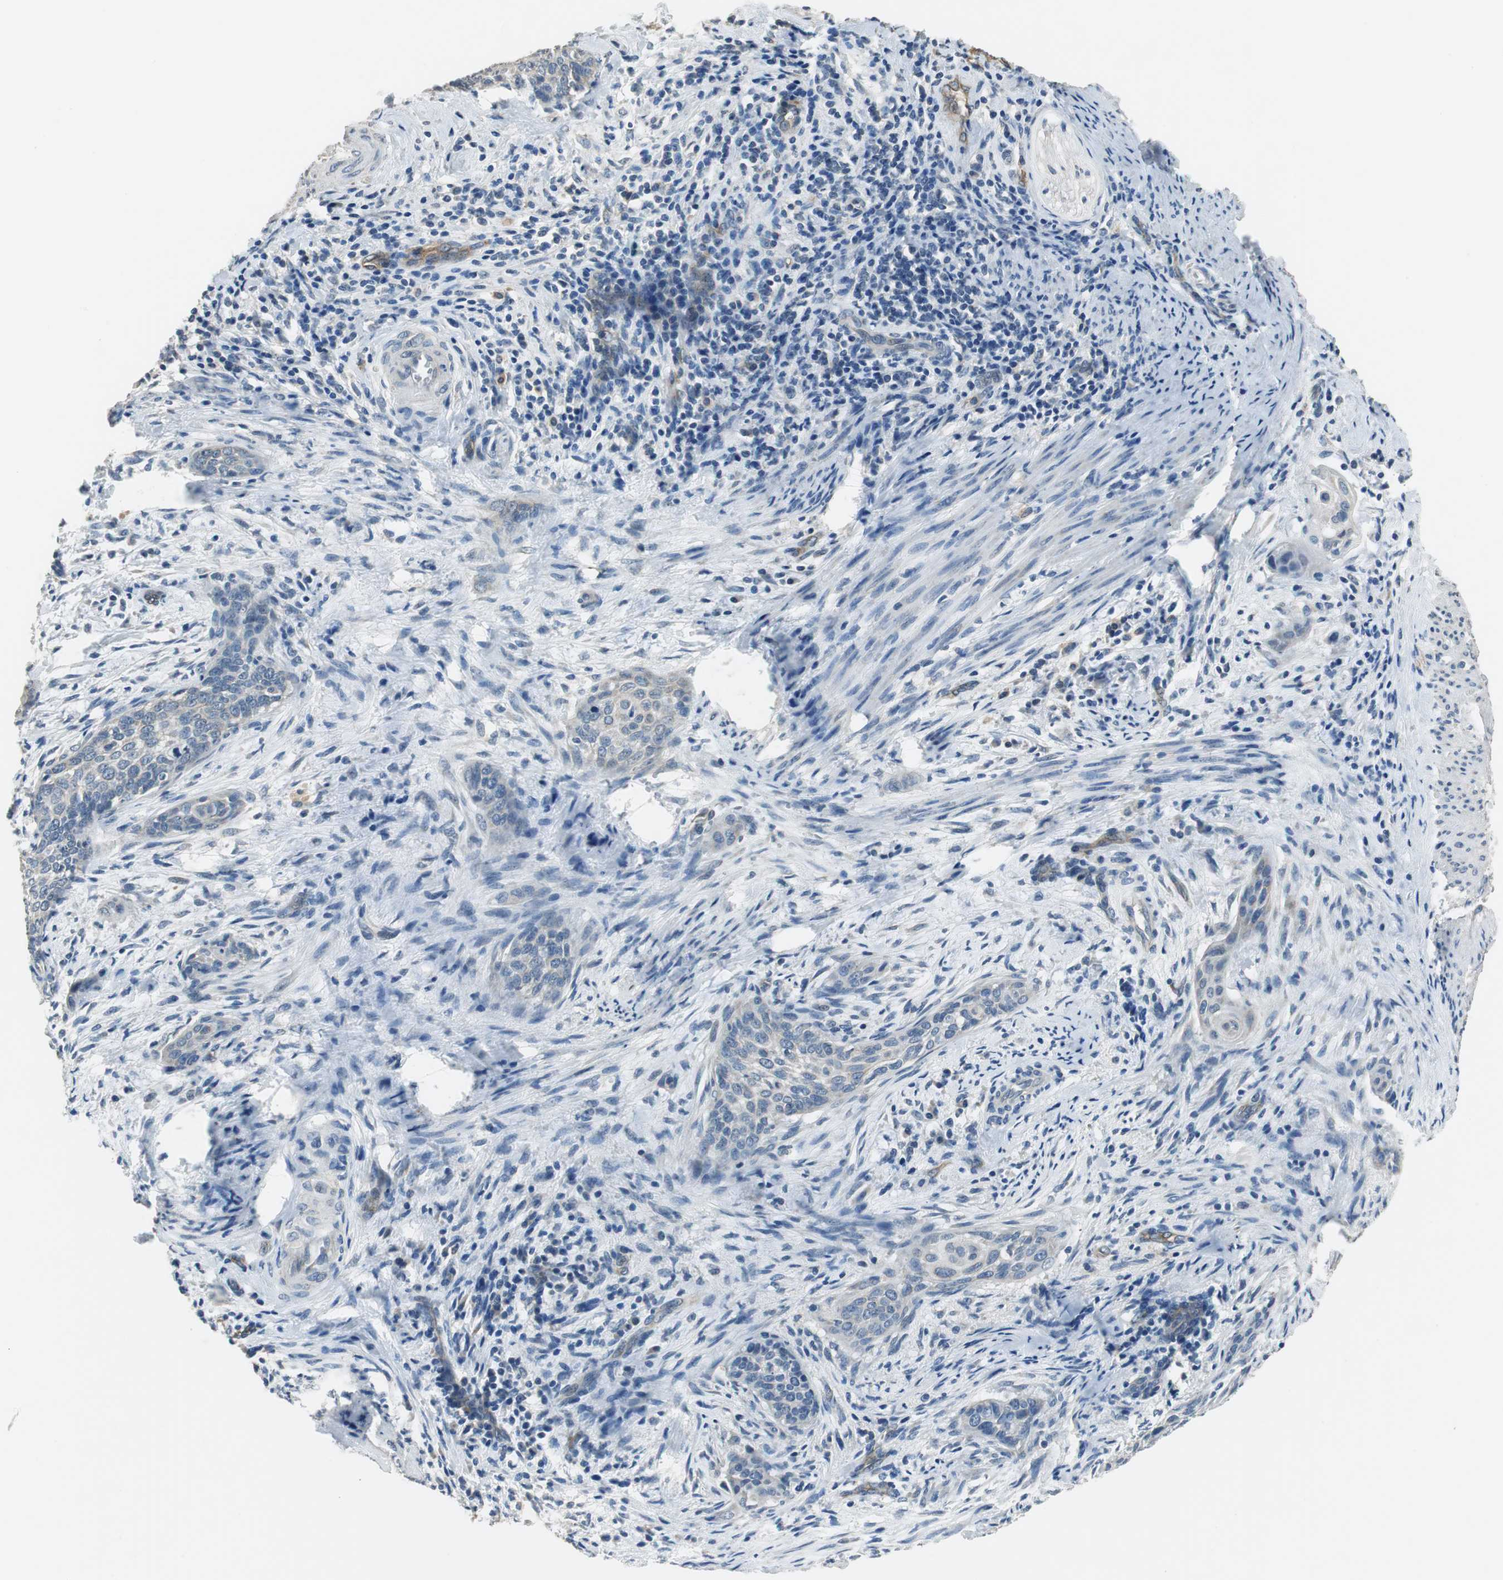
{"staining": {"intensity": "negative", "quantity": "none", "location": "none"}, "tissue": "cervical cancer", "cell_type": "Tumor cells", "image_type": "cancer", "snomed": [{"axis": "morphology", "description": "Squamous cell carcinoma, NOS"}, {"axis": "topography", "description": "Cervix"}], "caption": "This is an immunohistochemistry micrograph of human squamous cell carcinoma (cervical). There is no staining in tumor cells.", "gene": "MTIF2", "patient": {"sex": "female", "age": 33}}